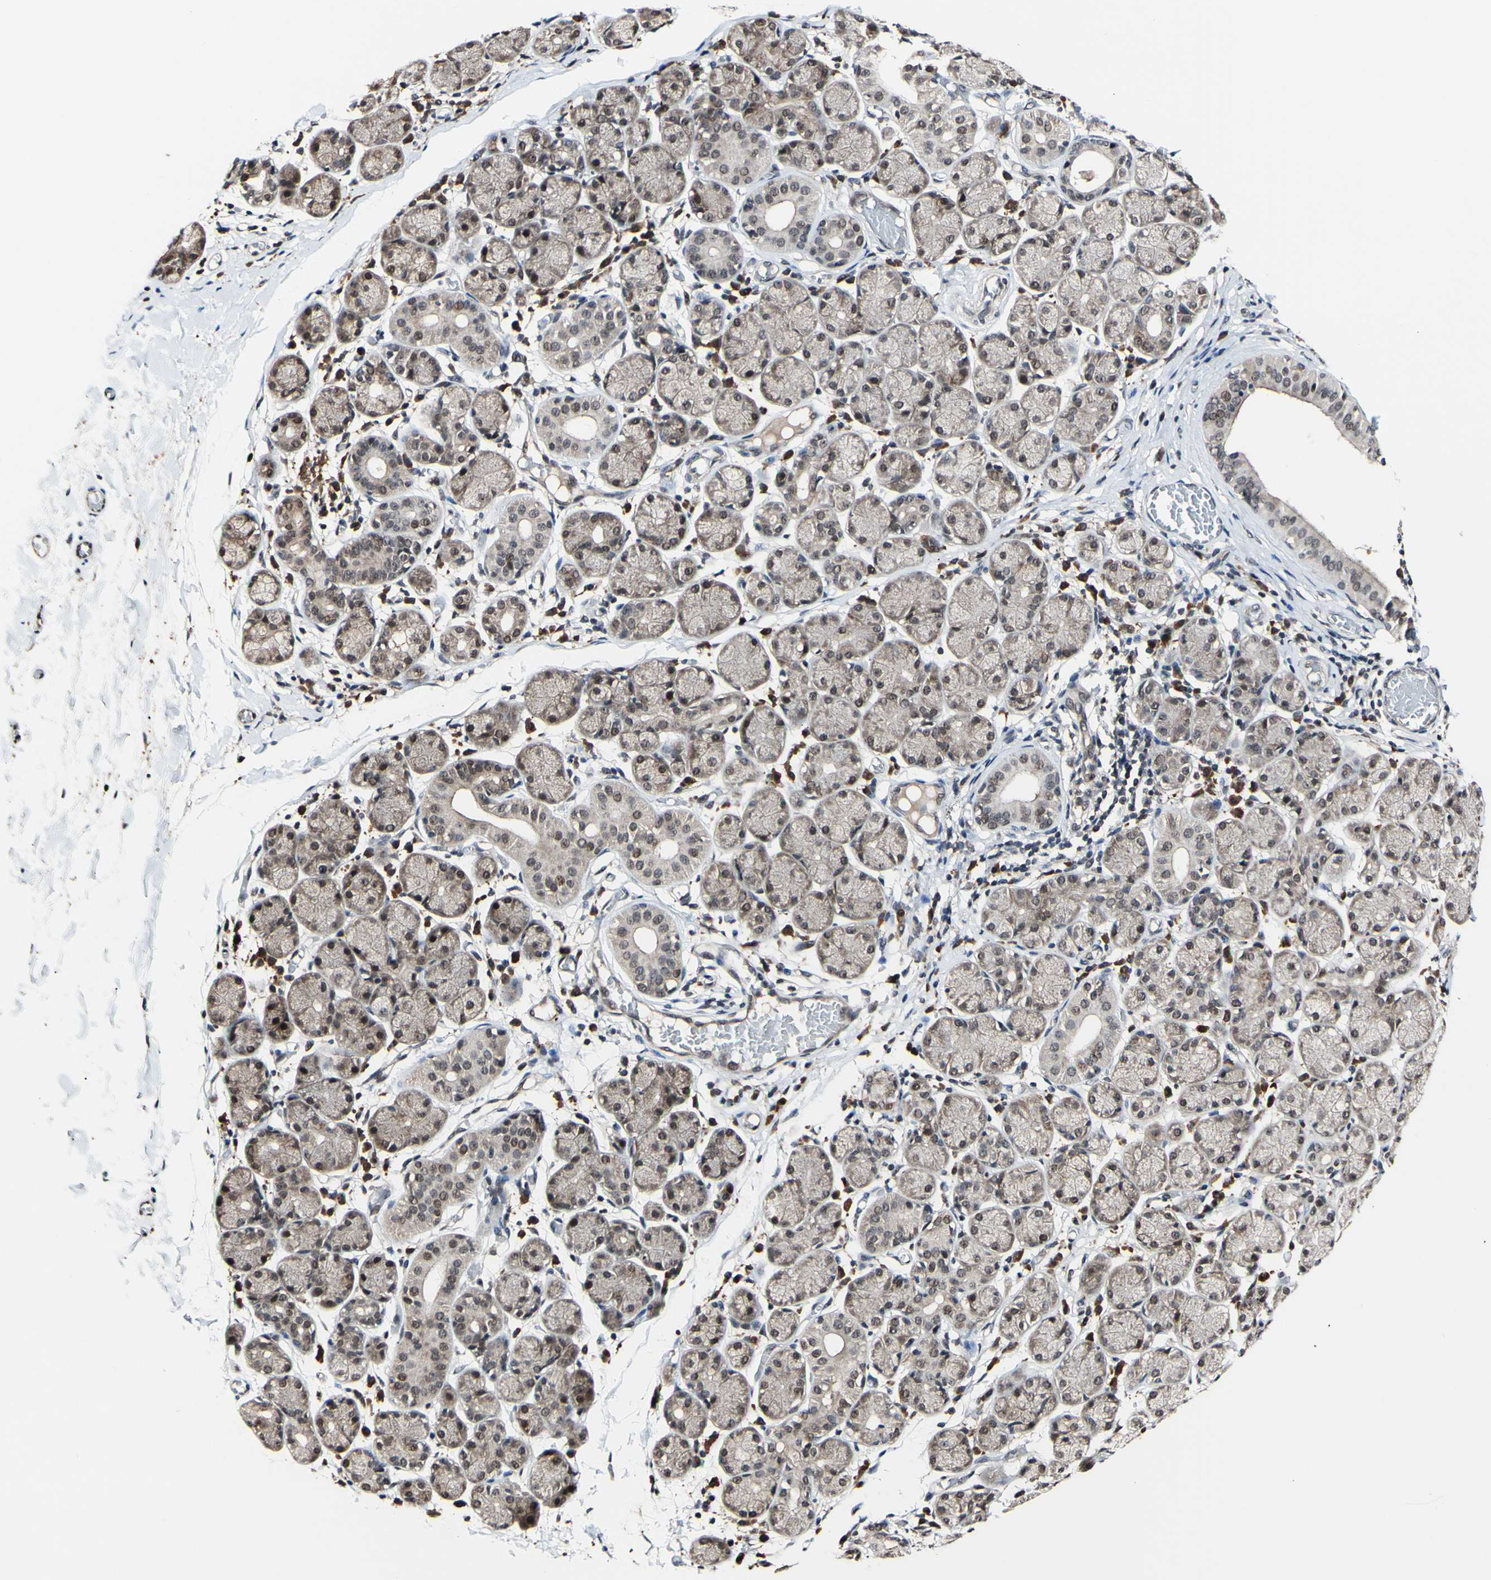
{"staining": {"intensity": "weak", "quantity": ">75%", "location": "cytoplasmic/membranous,nuclear"}, "tissue": "salivary gland", "cell_type": "Glandular cells", "image_type": "normal", "snomed": [{"axis": "morphology", "description": "Normal tissue, NOS"}, {"axis": "topography", "description": "Salivary gland"}], "caption": "Human salivary gland stained for a protein (brown) demonstrates weak cytoplasmic/membranous,nuclear positive positivity in about >75% of glandular cells.", "gene": "PSMD10", "patient": {"sex": "female", "age": 24}}